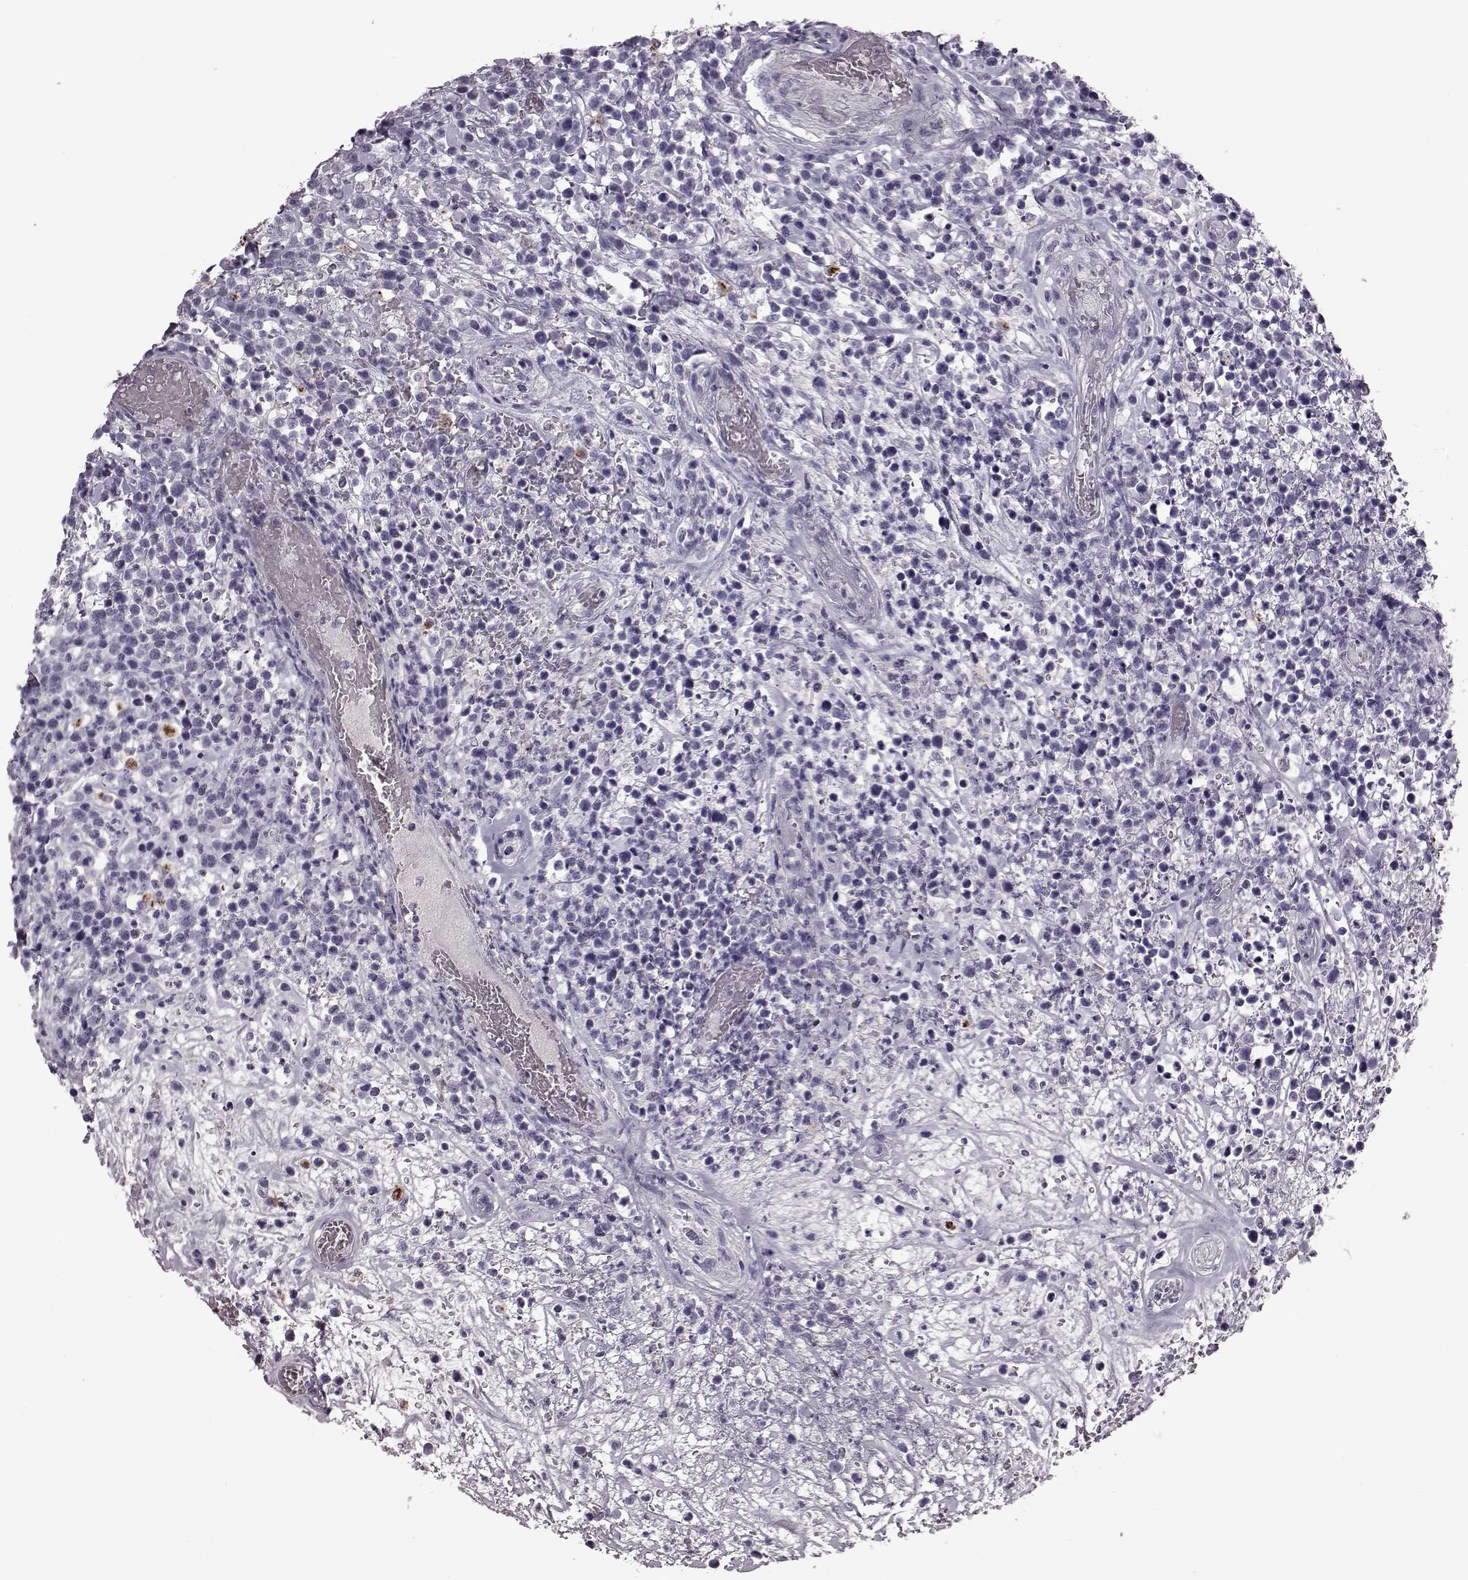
{"staining": {"intensity": "negative", "quantity": "none", "location": "none"}, "tissue": "lymphoma", "cell_type": "Tumor cells", "image_type": "cancer", "snomed": [{"axis": "morphology", "description": "Malignant lymphoma, non-Hodgkin's type, High grade"}, {"axis": "topography", "description": "Soft tissue"}], "caption": "This image is of lymphoma stained with IHC to label a protein in brown with the nuclei are counter-stained blue. There is no positivity in tumor cells.", "gene": "SNTG1", "patient": {"sex": "female", "age": 56}}